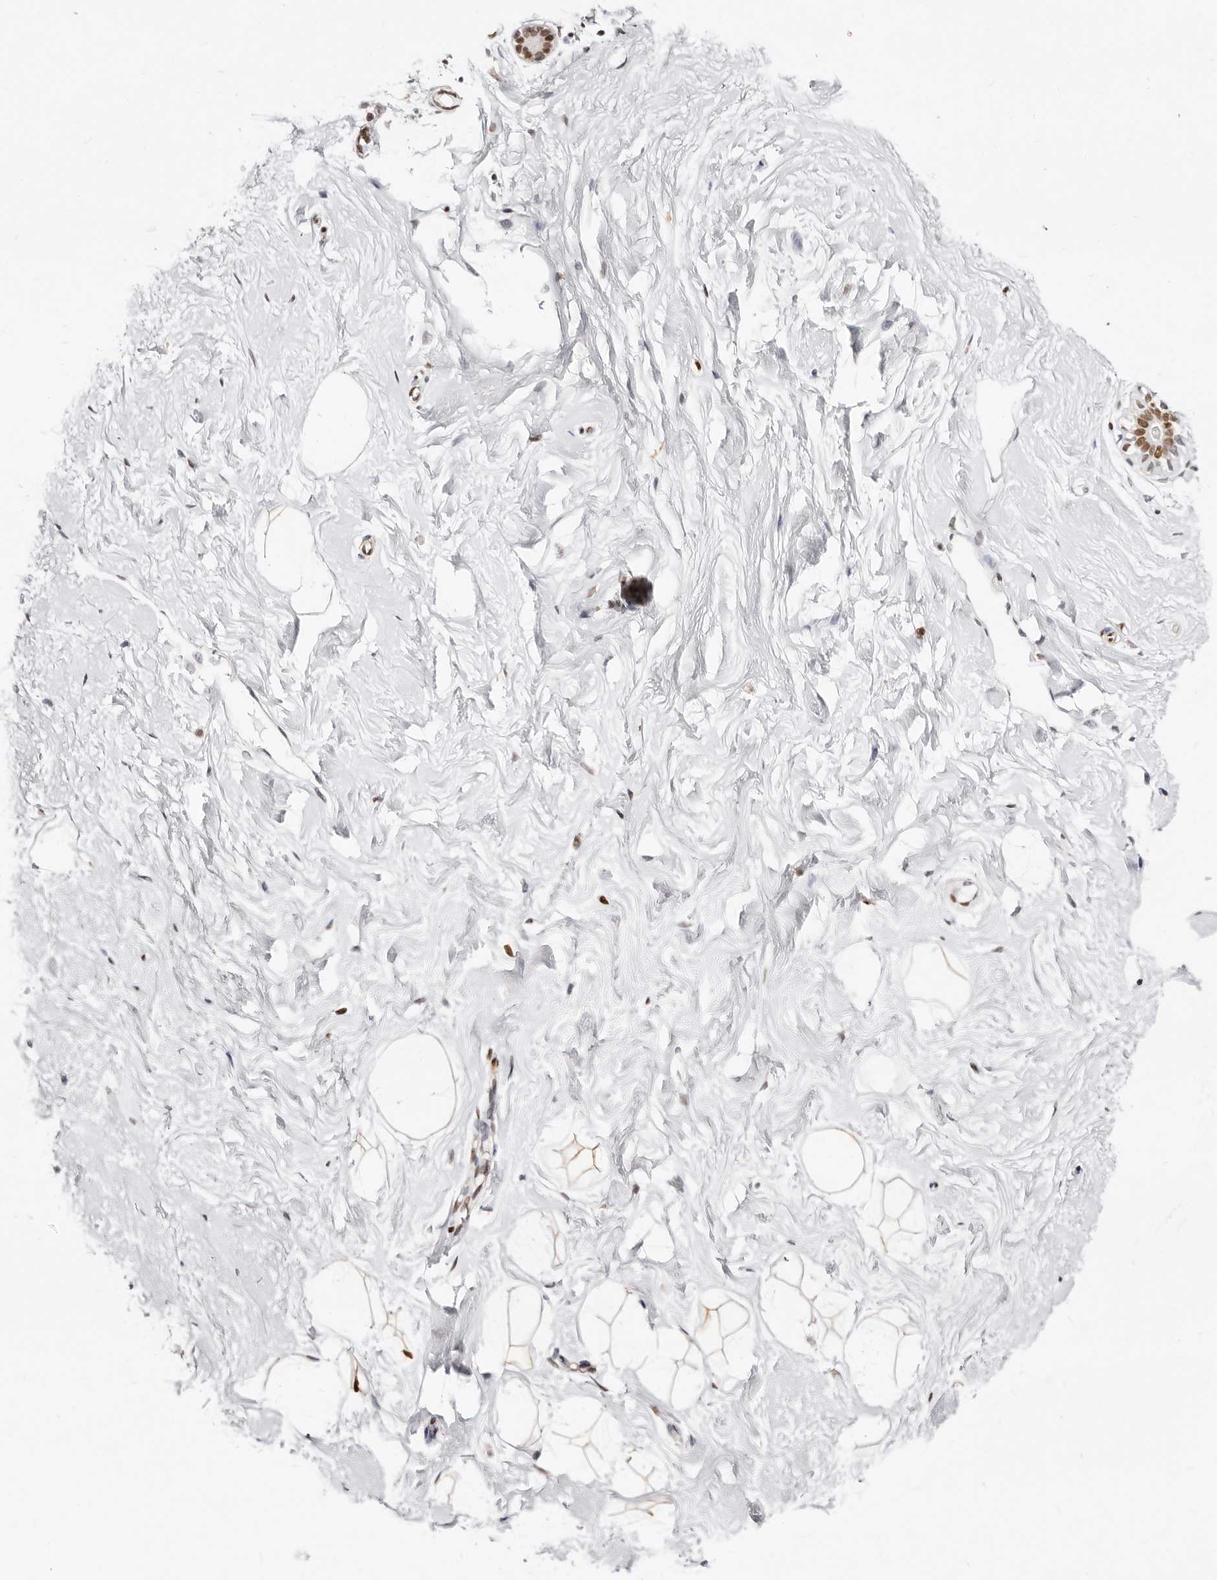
{"staining": {"intensity": "moderate", "quantity": ">75%", "location": "nuclear"}, "tissue": "breast", "cell_type": "Adipocytes", "image_type": "normal", "snomed": [{"axis": "morphology", "description": "Normal tissue, NOS"}, {"axis": "morphology", "description": "Adenoma, NOS"}, {"axis": "topography", "description": "Breast"}], "caption": "Benign breast reveals moderate nuclear expression in about >75% of adipocytes, visualized by immunohistochemistry.", "gene": "TKT", "patient": {"sex": "female", "age": 23}}